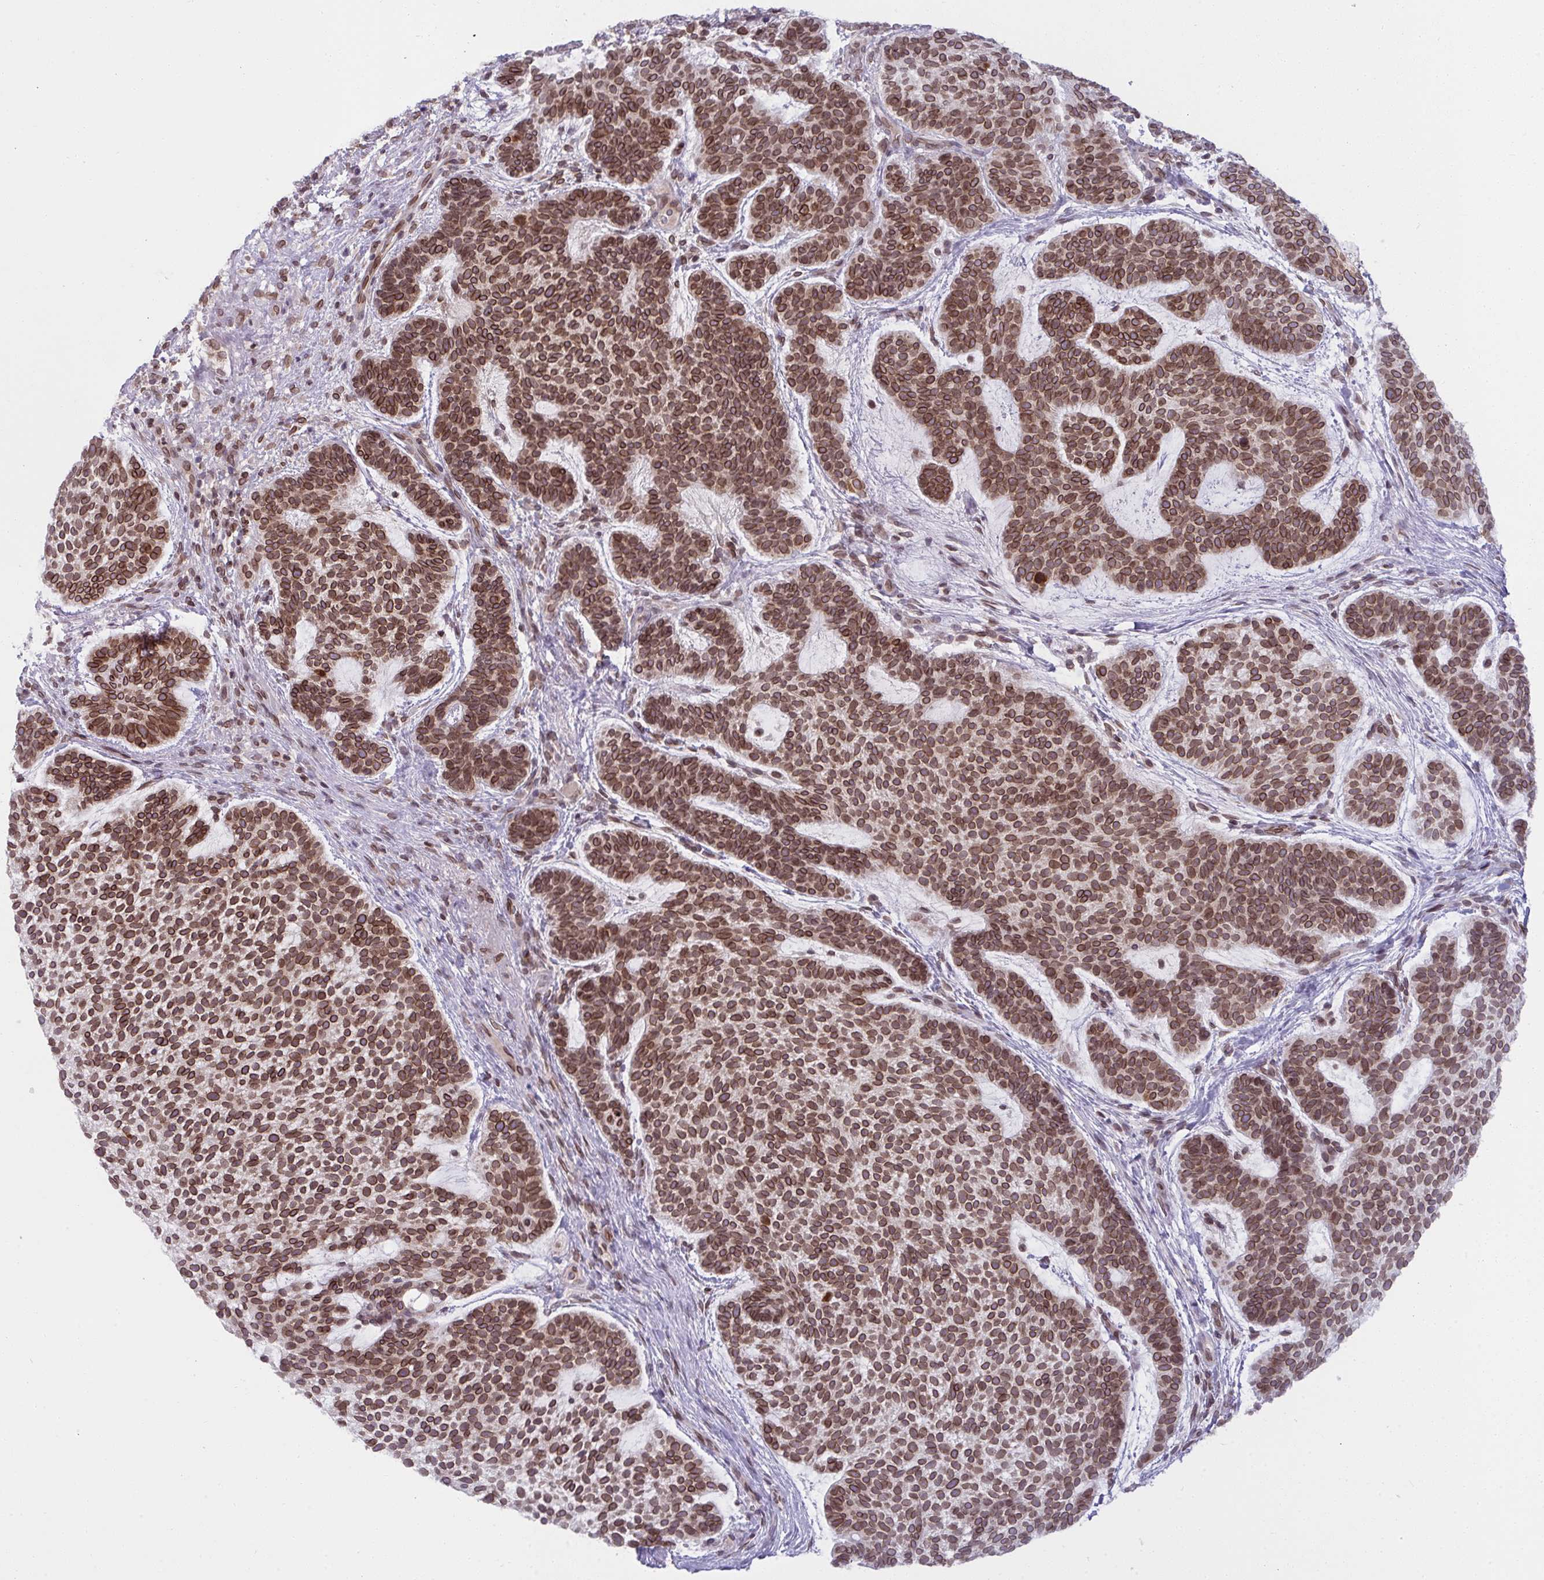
{"staining": {"intensity": "moderate", "quantity": ">75%", "location": "cytoplasmic/membranous,nuclear"}, "tissue": "skin cancer", "cell_type": "Tumor cells", "image_type": "cancer", "snomed": [{"axis": "morphology", "description": "Basal cell carcinoma"}, {"axis": "topography", "description": "Skin"}, {"axis": "topography", "description": "Skin of face"}], "caption": "Skin cancer (basal cell carcinoma) stained with a brown dye reveals moderate cytoplasmic/membranous and nuclear positive staining in approximately >75% of tumor cells.", "gene": "RANBP2", "patient": {"sex": "male", "age": 73}}